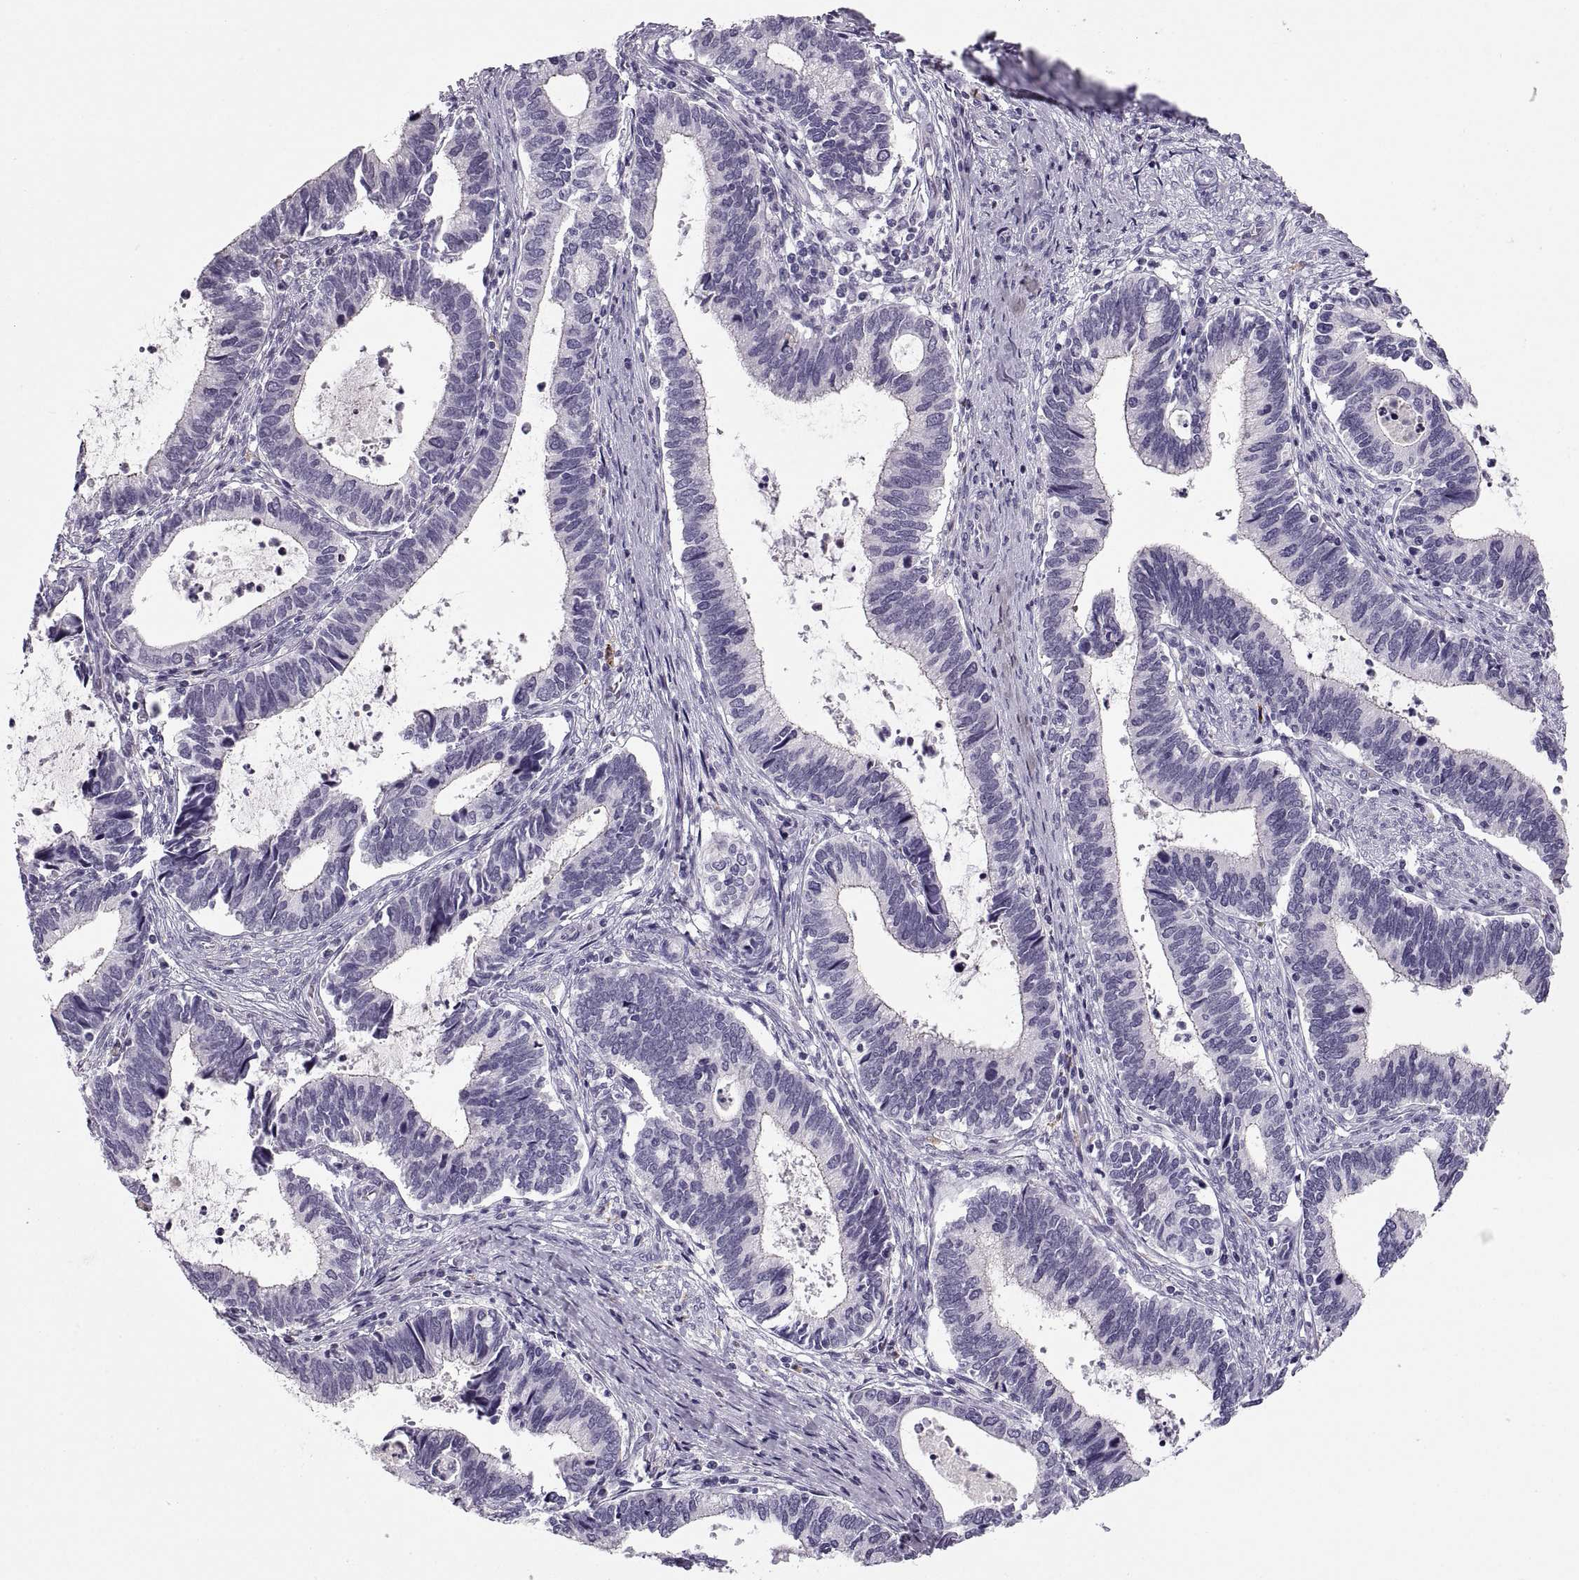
{"staining": {"intensity": "negative", "quantity": "none", "location": "none"}, "tissue": "cervical cancer", "cell_type": "Tumor cells", "image_type": "cancer", "snomed": [{"axis": "morphology", "description": "Adenocarcinoma, NOS"}, {"axis": "topography", "description": "Cervix"}], "caption": "Tumor cells show no significant staining in cervical adenocarcinoma.", "gene": "QRICH2", "patient": {"sex": "female", "age": 42}}